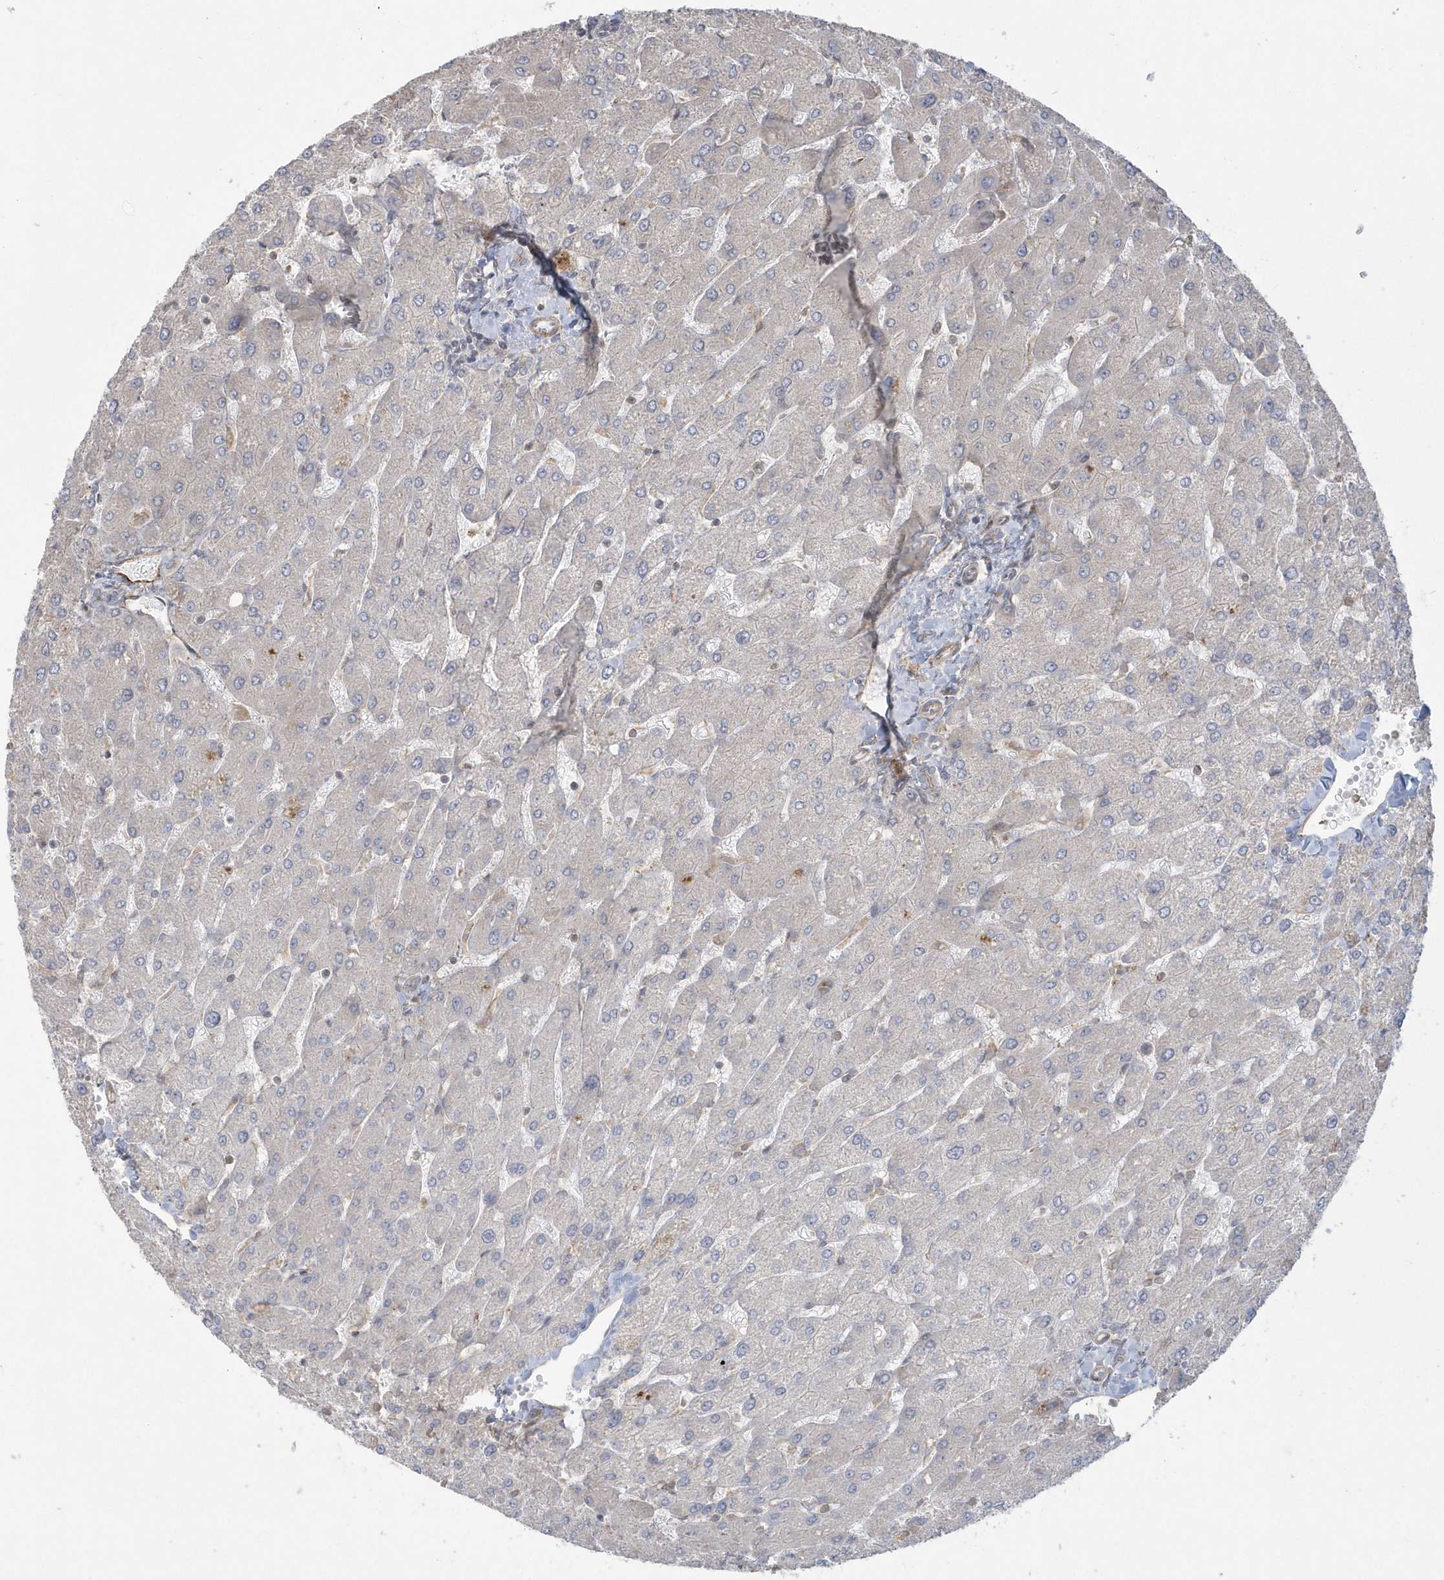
{"staining": {"intensity": "weak", "quantity": "<25%", "location": "cytoplasmic/membranous"}, "tissue": "liver", "cell_type": "Cholangiocytes", "image_type": "normal", "snomed": [{"axis": "morphology", "description": "Normal tissue, NOS"}, {"axis": "topography", "description": "Liver"}], "caption": "This is an immunohistochemistry photomicrograph of benign liver. There is no expression in cholangiocytes.", "gene": "ARMC8", "patient": {"sex": "male", "age": 55}}